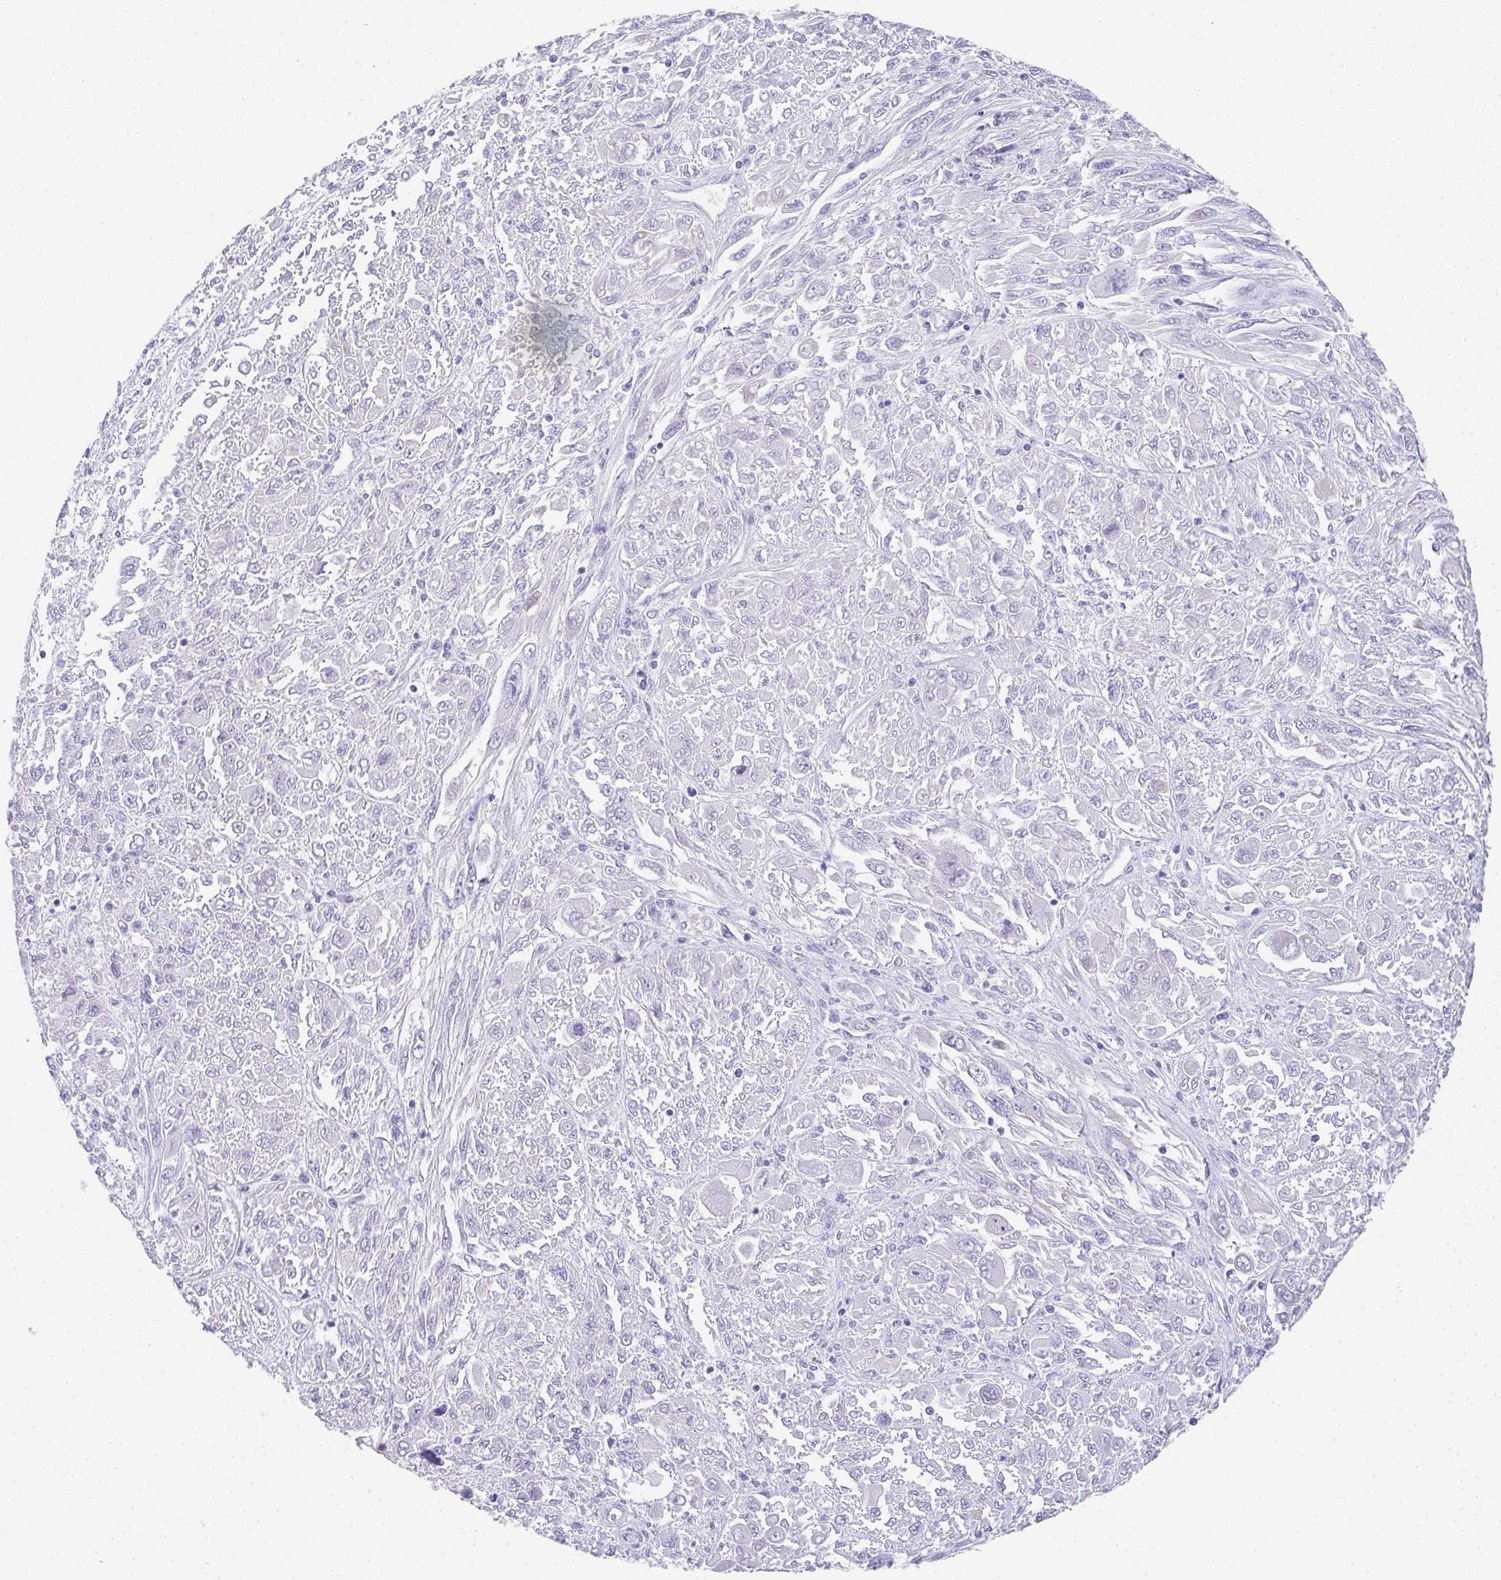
{"staining": {"intensity": "negative", "quantity": "none", "location": "none"}, "tissue": "melanoma", "cell_type": "Tumor cells", "image_type": "cancer", "snomed": [{"axis": "morphology", "description": "Malignant melanoma, NOS"}, {"axis": "topography", "description": "Skin"}], "caption": "Histopathology image shows no significant protein staining in tumor cells of malignant melanoma.", "gene": "RLF", "patient": {"sex": "female", "age": 91}}